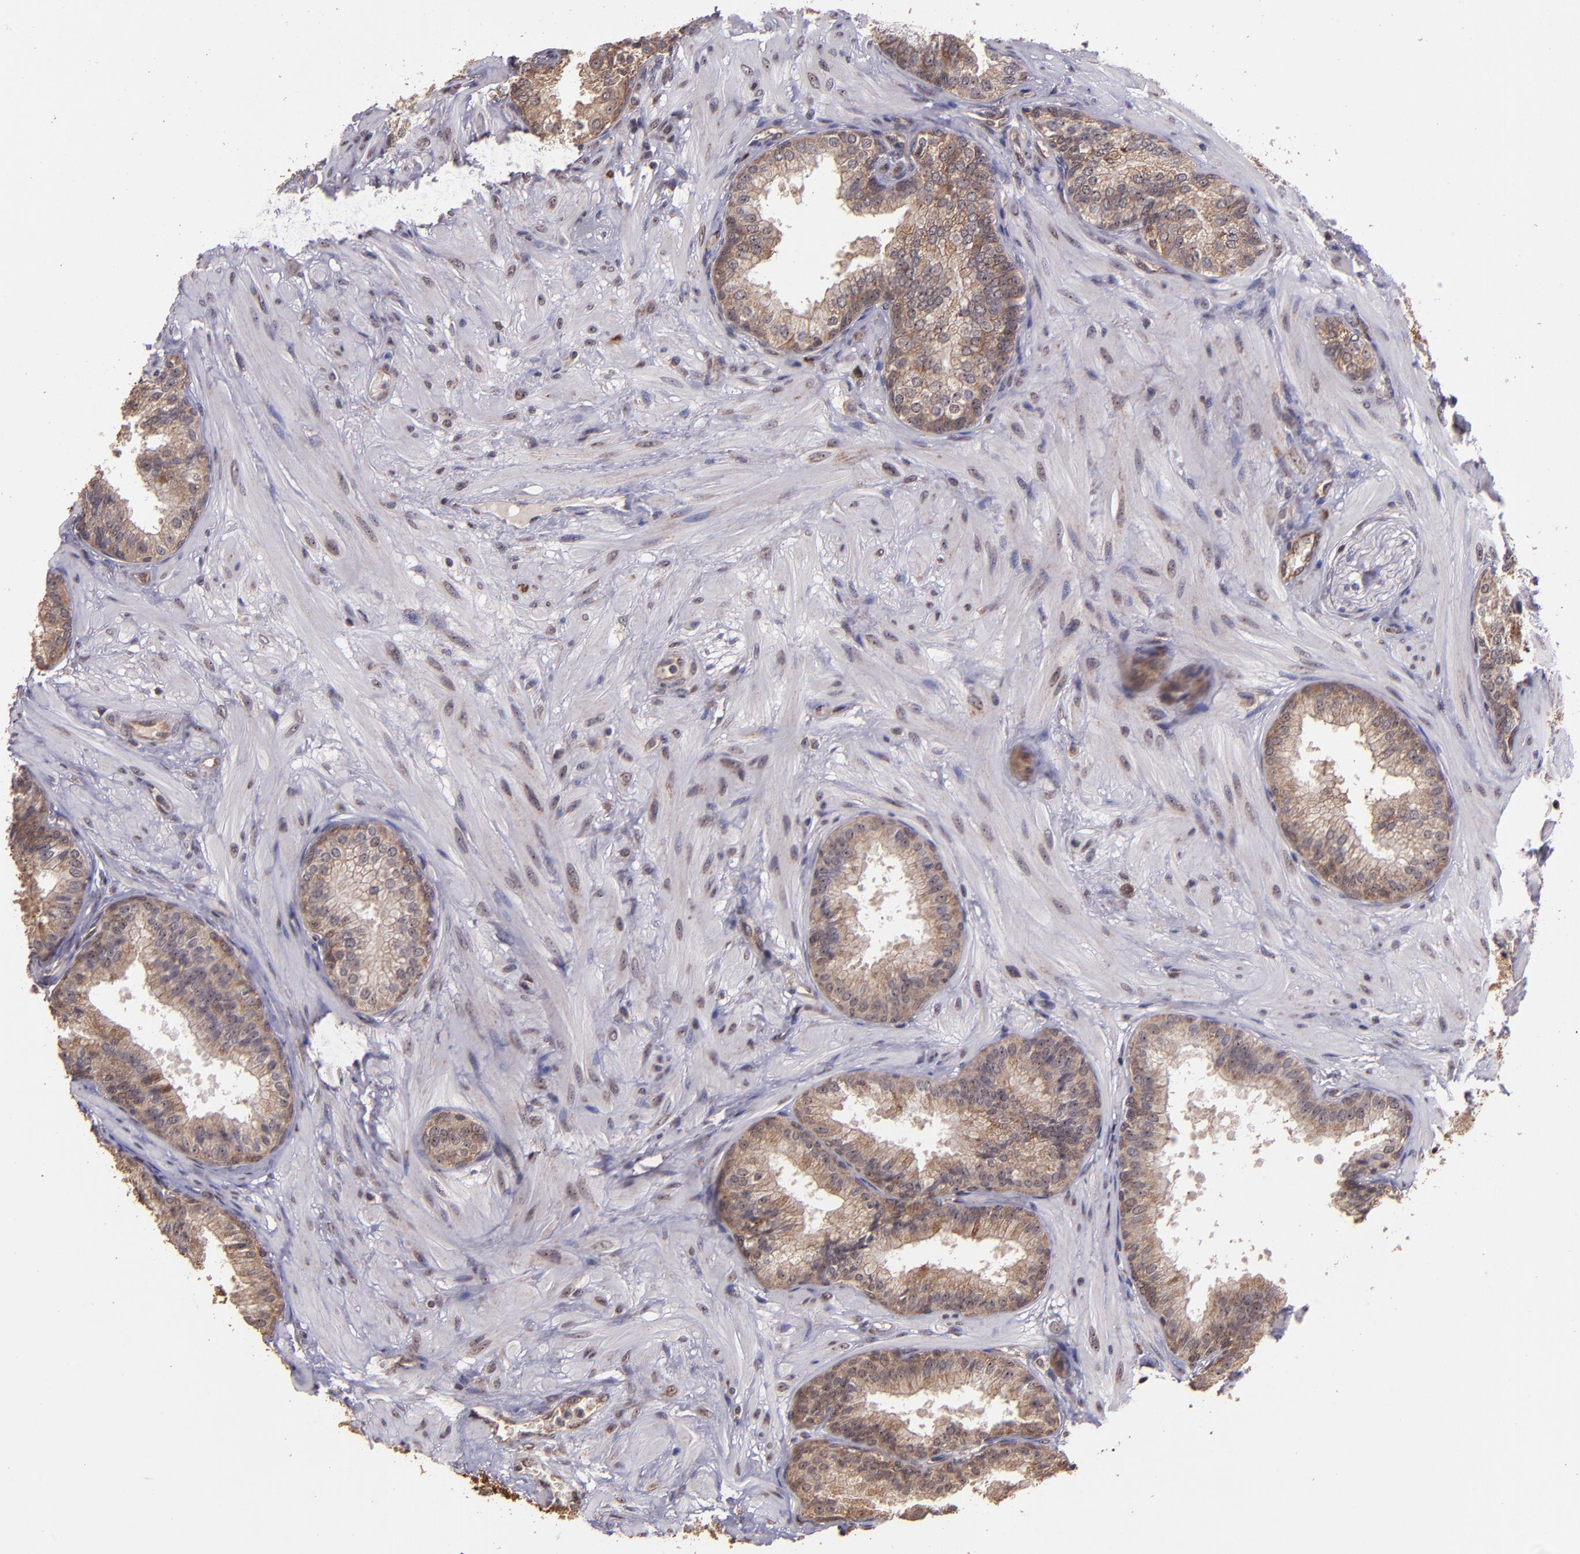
{"staining": {"intensity": "strong", "quantity": ">75%", "location": "cytoplasmic/membranous"}, "tissue": "prostate", "cell_type": "Glandular cells", "image_type": "normal", "snomed": [{"axis": "morphology", "description": "Normal tissue, NOS"}, {"axis": "topography", "description": "Prostate"}], "caption": "This image exhibits IHC staining of normal human prostate, with high strong cytoplasmic/membranous expression in about >75% of glandular cells.", "gene": "USP51", "patient": {"sex": "male", "age": 60}}